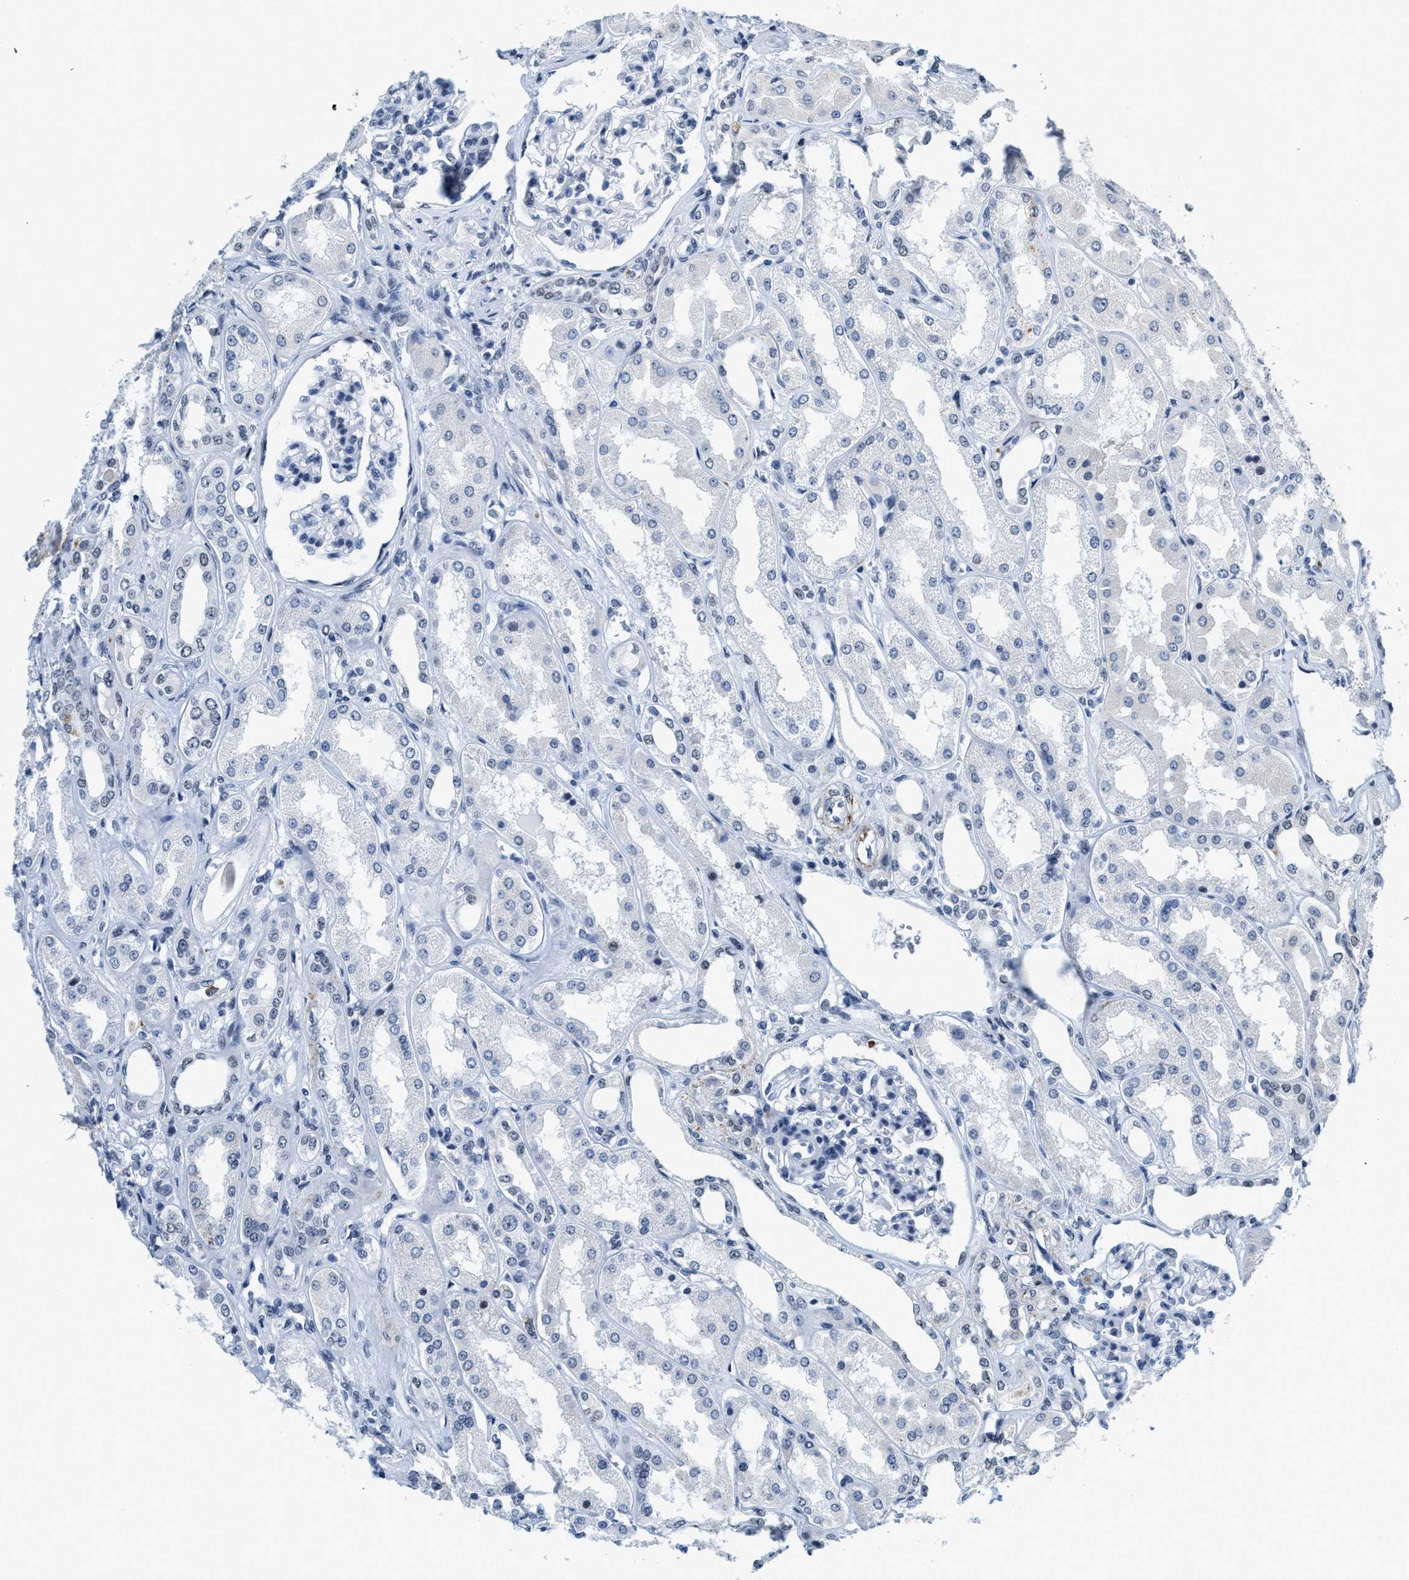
{"staining": {"intensity": "negative", "quantity": "none", "location": "none"}, "tissue": "kidney", "cell_type": "Cells in glomeruli", "image_type": "normal", "snomed": [{"axis": "morphology", "description": "Normal tissue, NOS"}, {"axis": "topography", "description": "Kidney"}], "caption": "Photomicrograph shows no significant protein staining in cells in glomeruli of unremarkable kidney.", "gene": "SETD1B", "patient": {"sex": "female", "age": 56}}